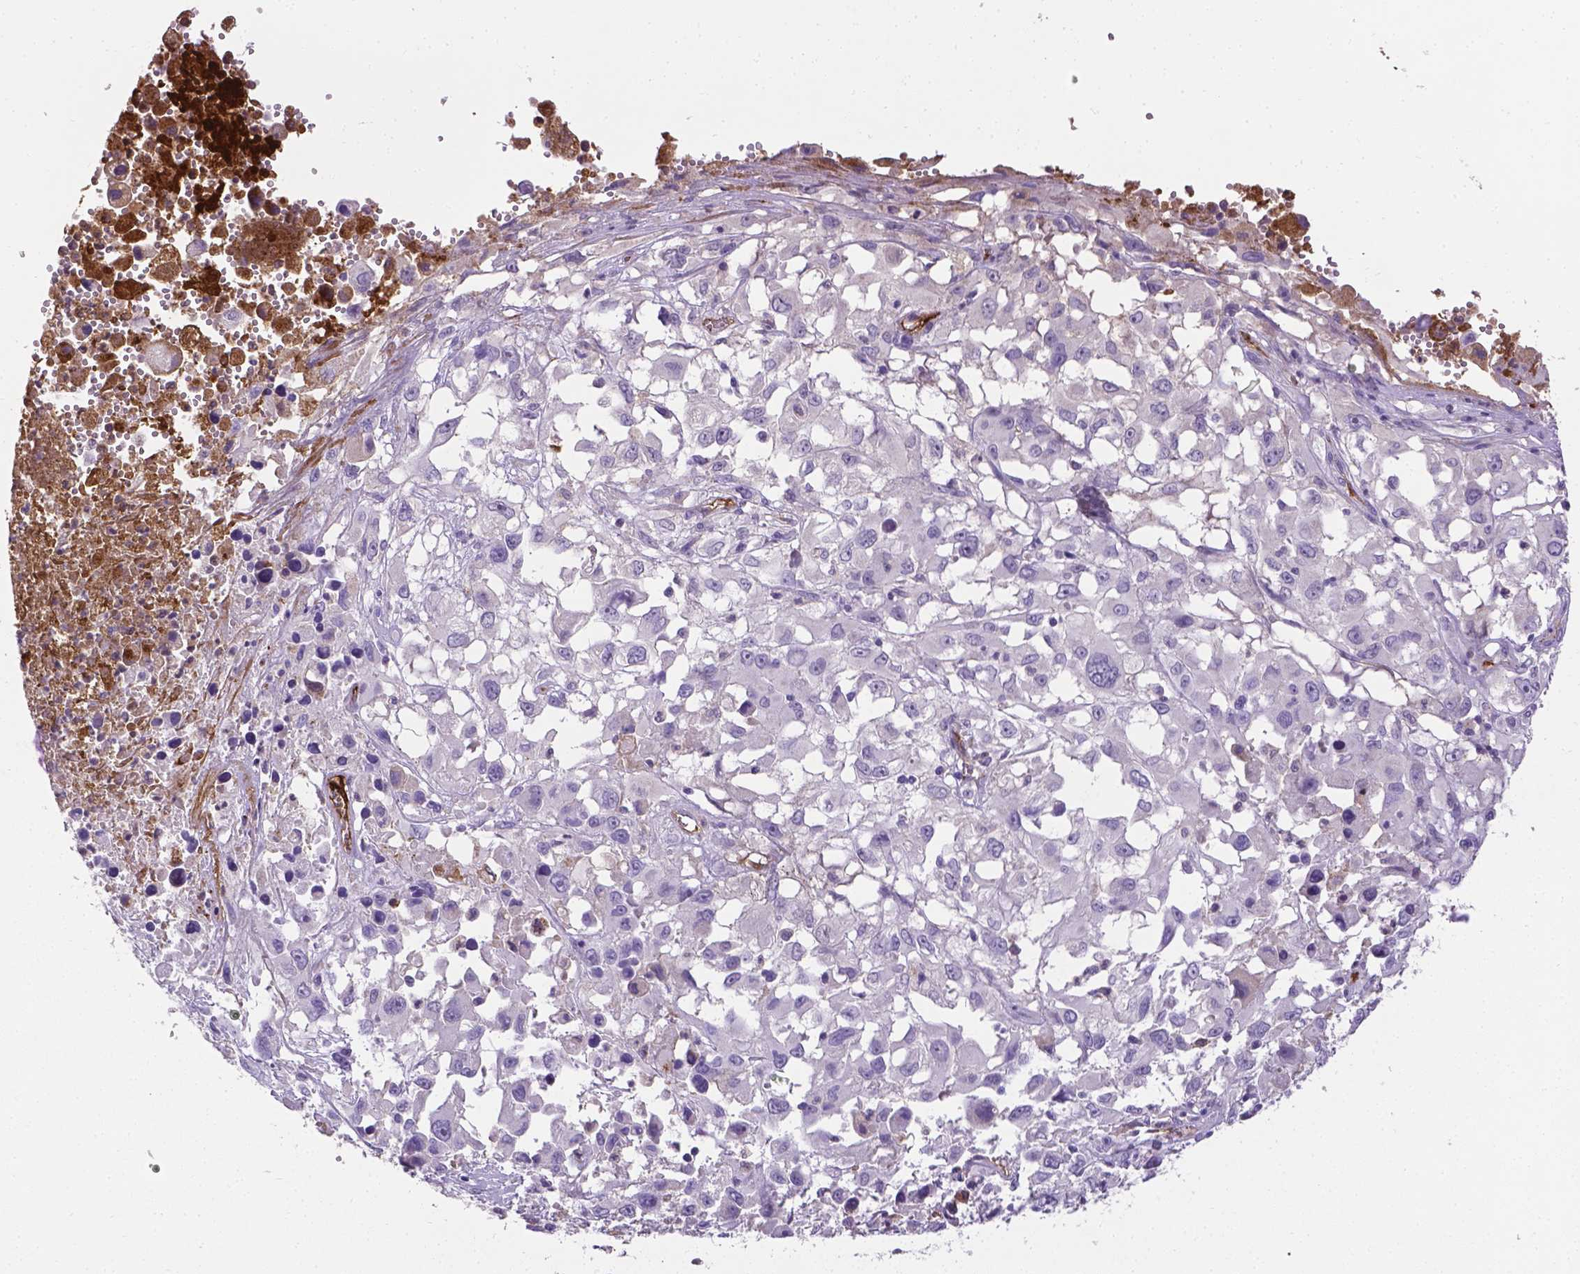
{"staining": {"intensity": "negative", "quantity": "none", "location": "none"}, "tissue": "melanoma", "cell_type": "Tumor cells", "image_type": "cancer", "snomed": [{"axis": "morphology", "description": "Malignant melanoma, Metastatic site"}, {"axis": "topography", "description": "Soft tissue"}], "caption": "Malignant melanoma (metastatic site) was stained to show a protein in brown. There is no significant expression in tumor cells.", "gene": "APOE", "patient": {"sex": "male", "age": 50}}